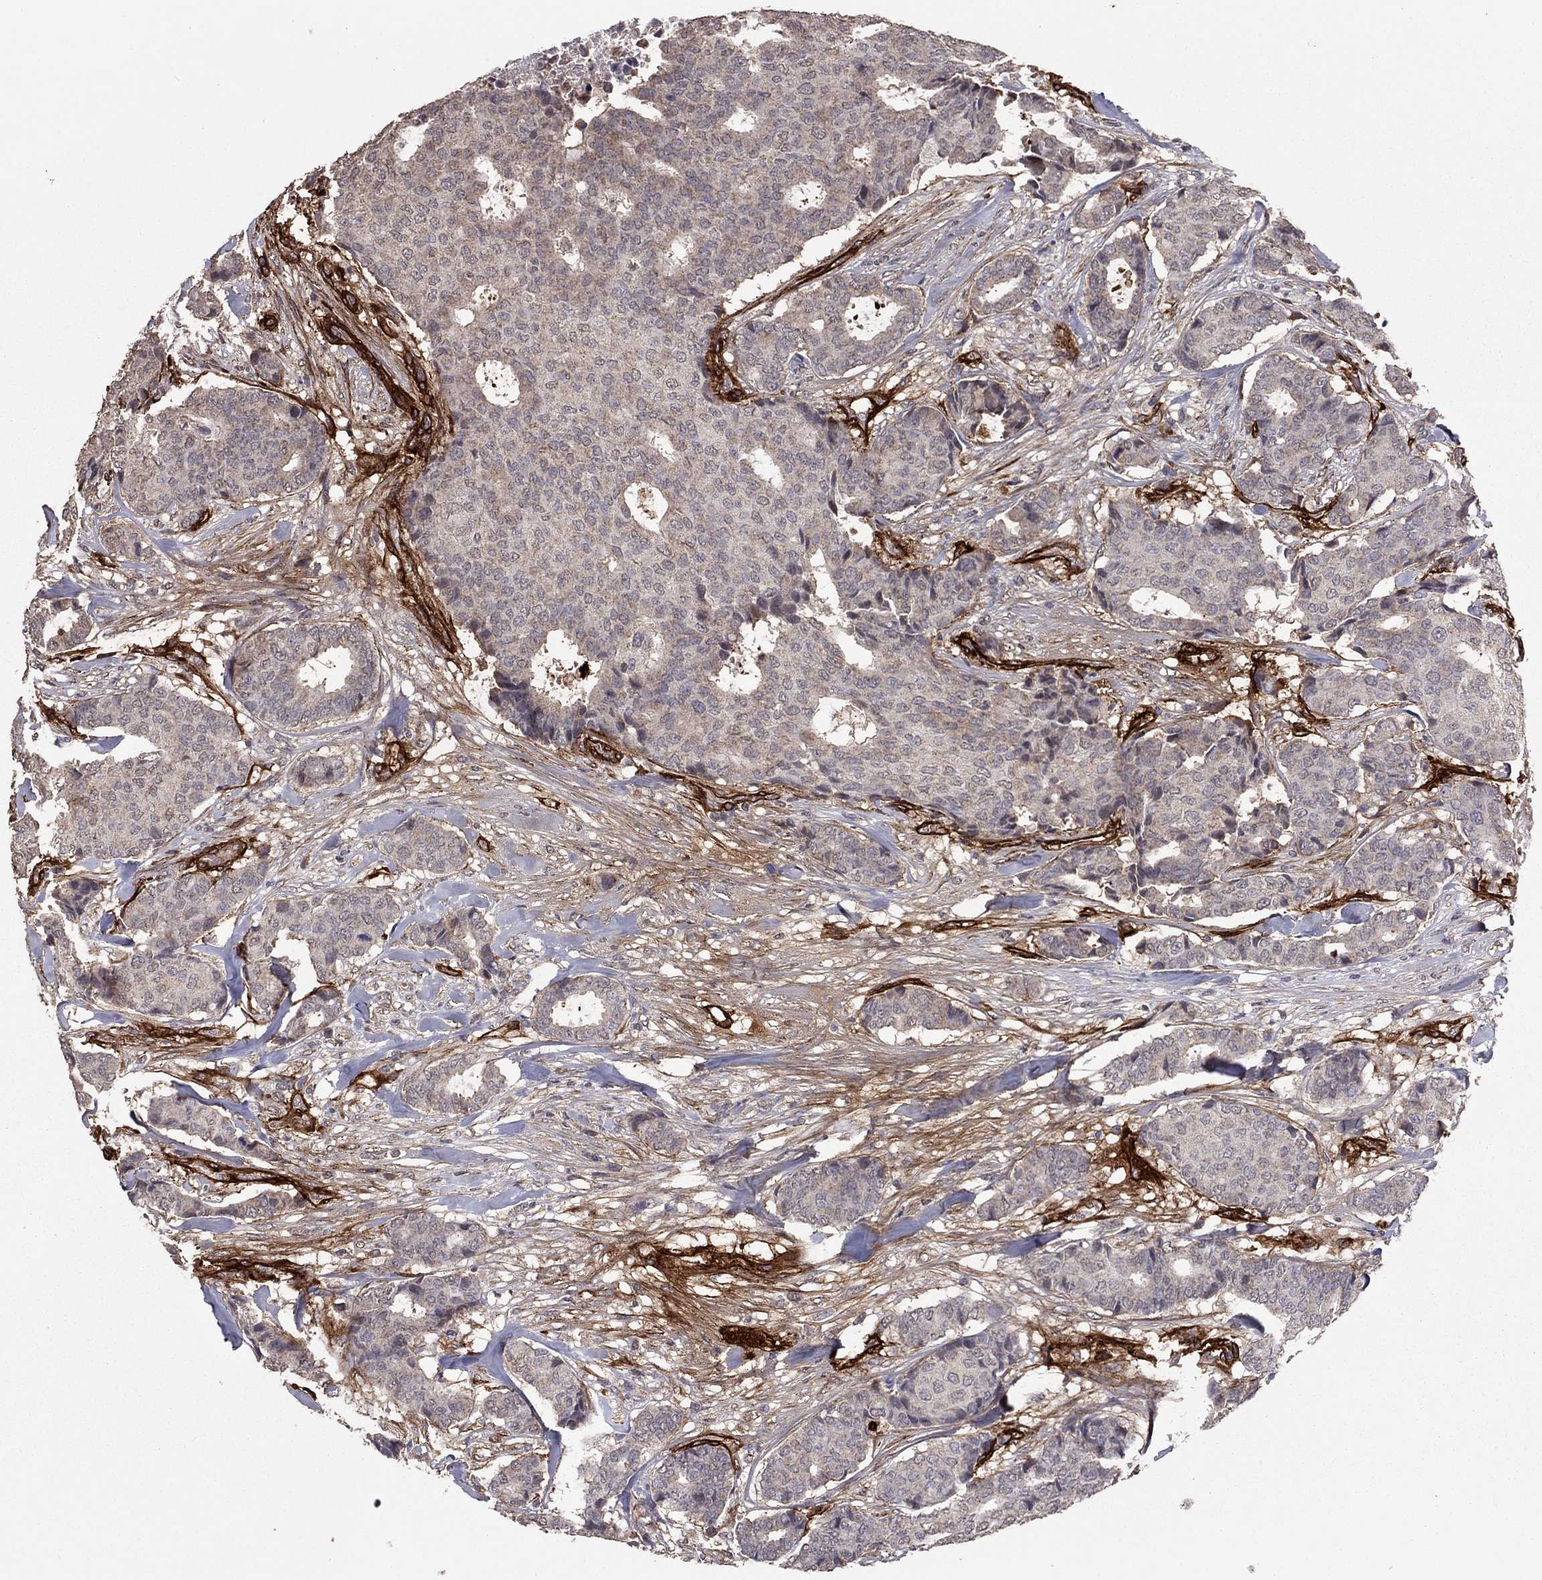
{"staining": {"intensity": "negative", "quantity": "none", "location": "none"}, "tissue": "breast cancer", "cell_type": "Tumor cells", "image_type": "cancer", "snomed": [{"axis": "morphology", "description": "Duct carcinoma"}, {"axis": "topography", "description": "Breast"}], "caption": "High magnification brightfield microscopy of breast intraductal carcinoma stained with DAB (3,3'-diaminobenzidine) (brown) and counterstained with hematoxylin (blue): tumor cells show no significant expression. The staining is performed using DAB brown chromogen with nuclei counter-stained in using hematoxylin.", "gene": "COL18A1", "patient": {"sex": "female", "age": 75}}